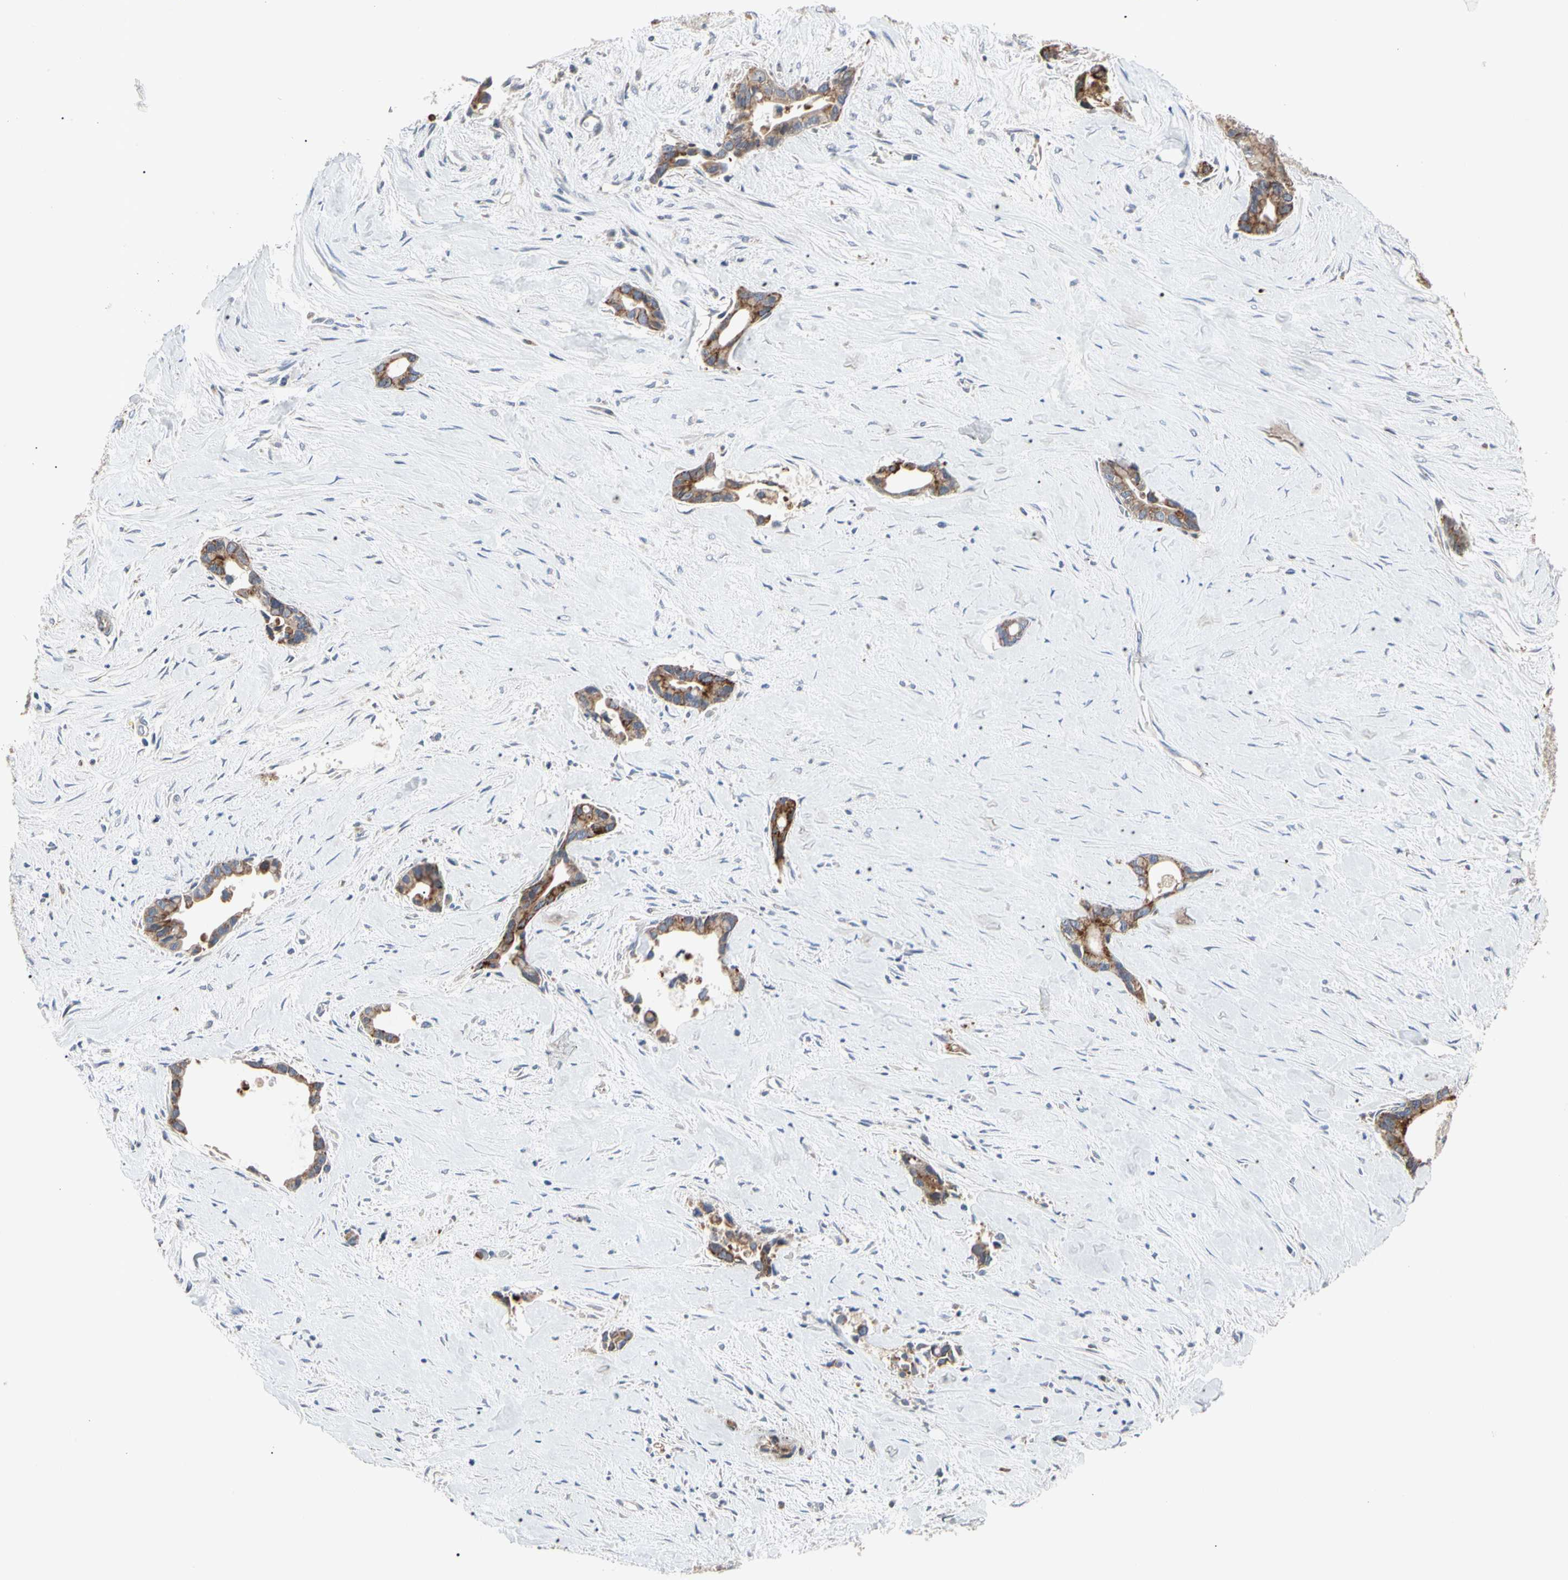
{"staining": {"intensity": "strong", "quantity": ">75%", "location": "cytoplasmic/membranous"}, "tissue": "liver cancer", "cell_type": "Tumor cells", "image_type": "cancer", "snomed": [{"axis": "morphology", "description": "Cholangiocarcinoma"}, {"axis": "topography", "description": "Liver"}], "caption": "A brown stain shows strong cytoplasmic/membranous positivity of a protein in human liver cancer tumor cells.", "gene": "GPD2", "patient": {"sex": "female", "age": 55}}